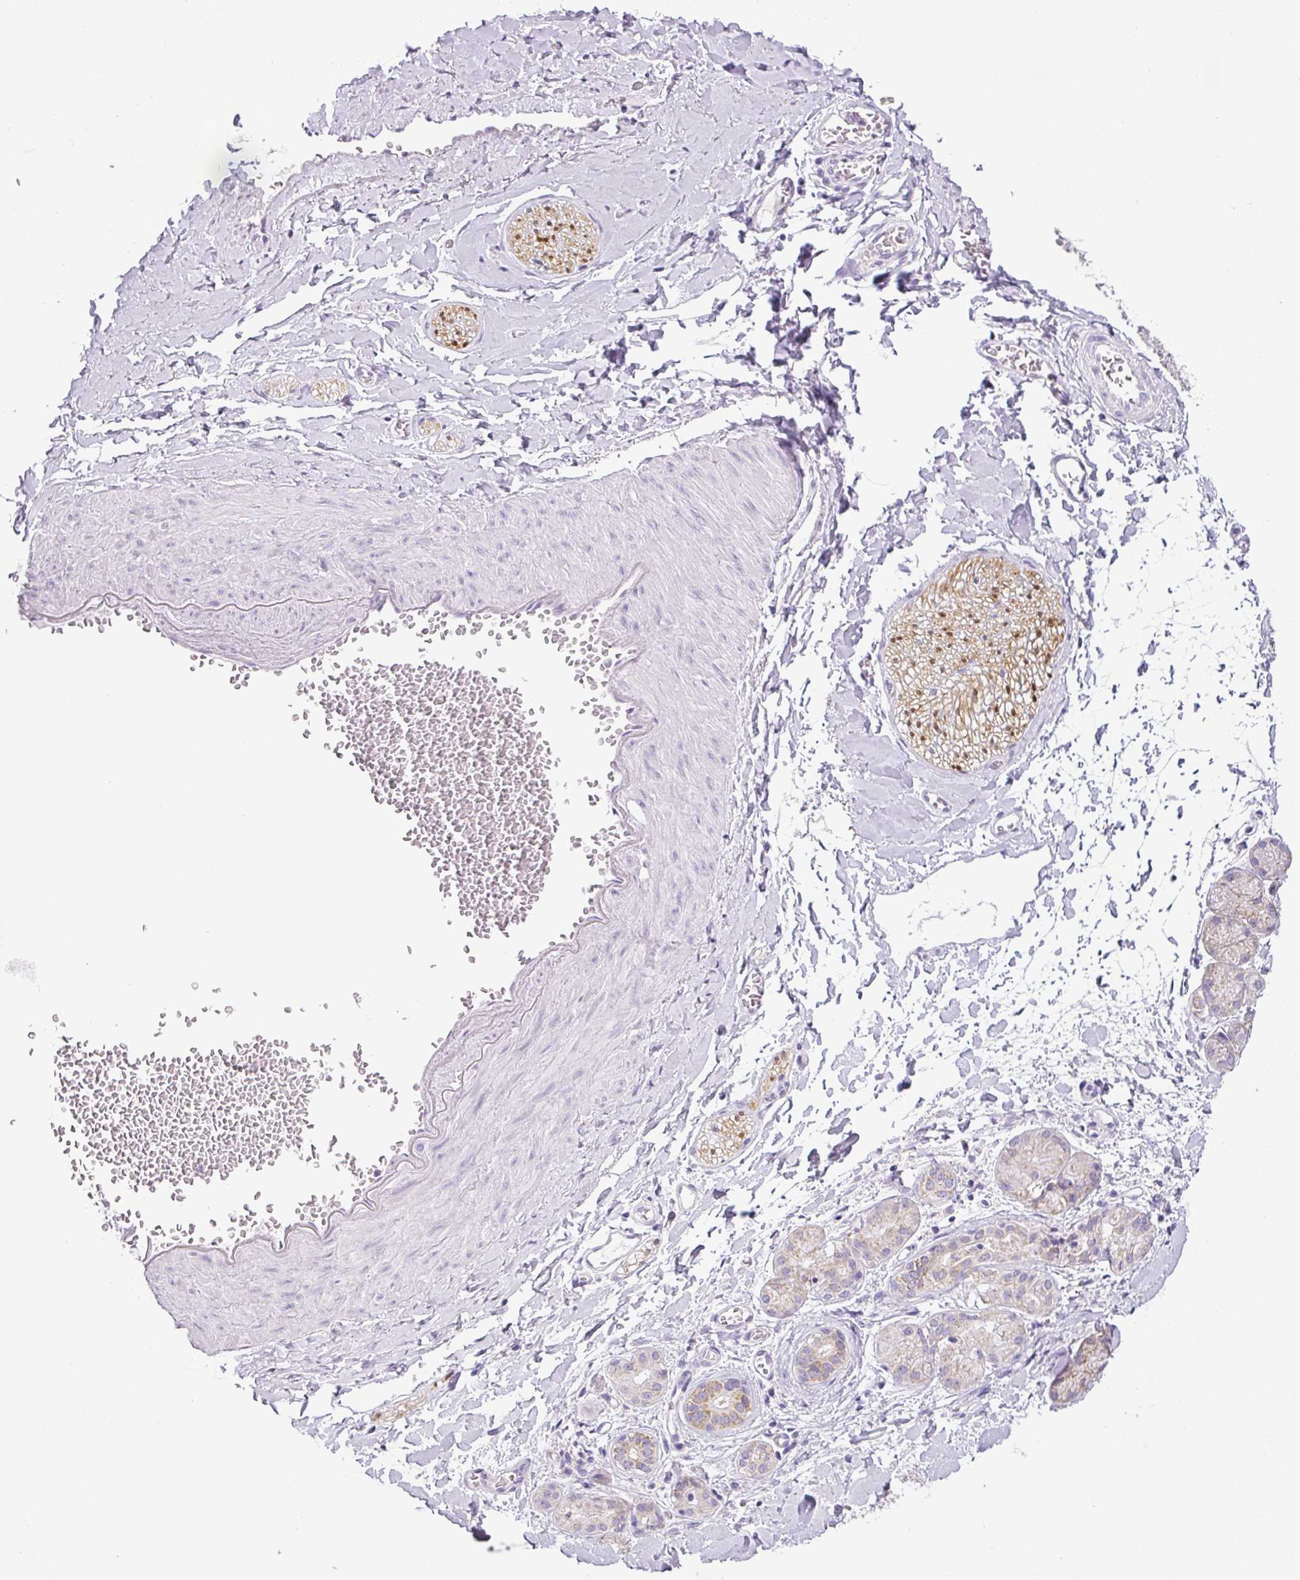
{"staining": {"intensity": "negative", "quantity": "none", "location": "none"}, "tissue": "adipose tissue", "cell_type": "Adipocytes", "image_type": "normal", "snomed": [{"axis": "morphology", "description": "Normal tissue, NOS"}, {"axis": "topography", "description": "Salivary gland"}, {"axis": "topography", "description": "Peripheral nerve tissue"}], "caption": "Immunohistochemical staining of unremarkable human adipose tissue demonstrates no significant expression in adipocytes.", "gene": "HMCN2", "patient": {"sex": "female", "age": 24}}